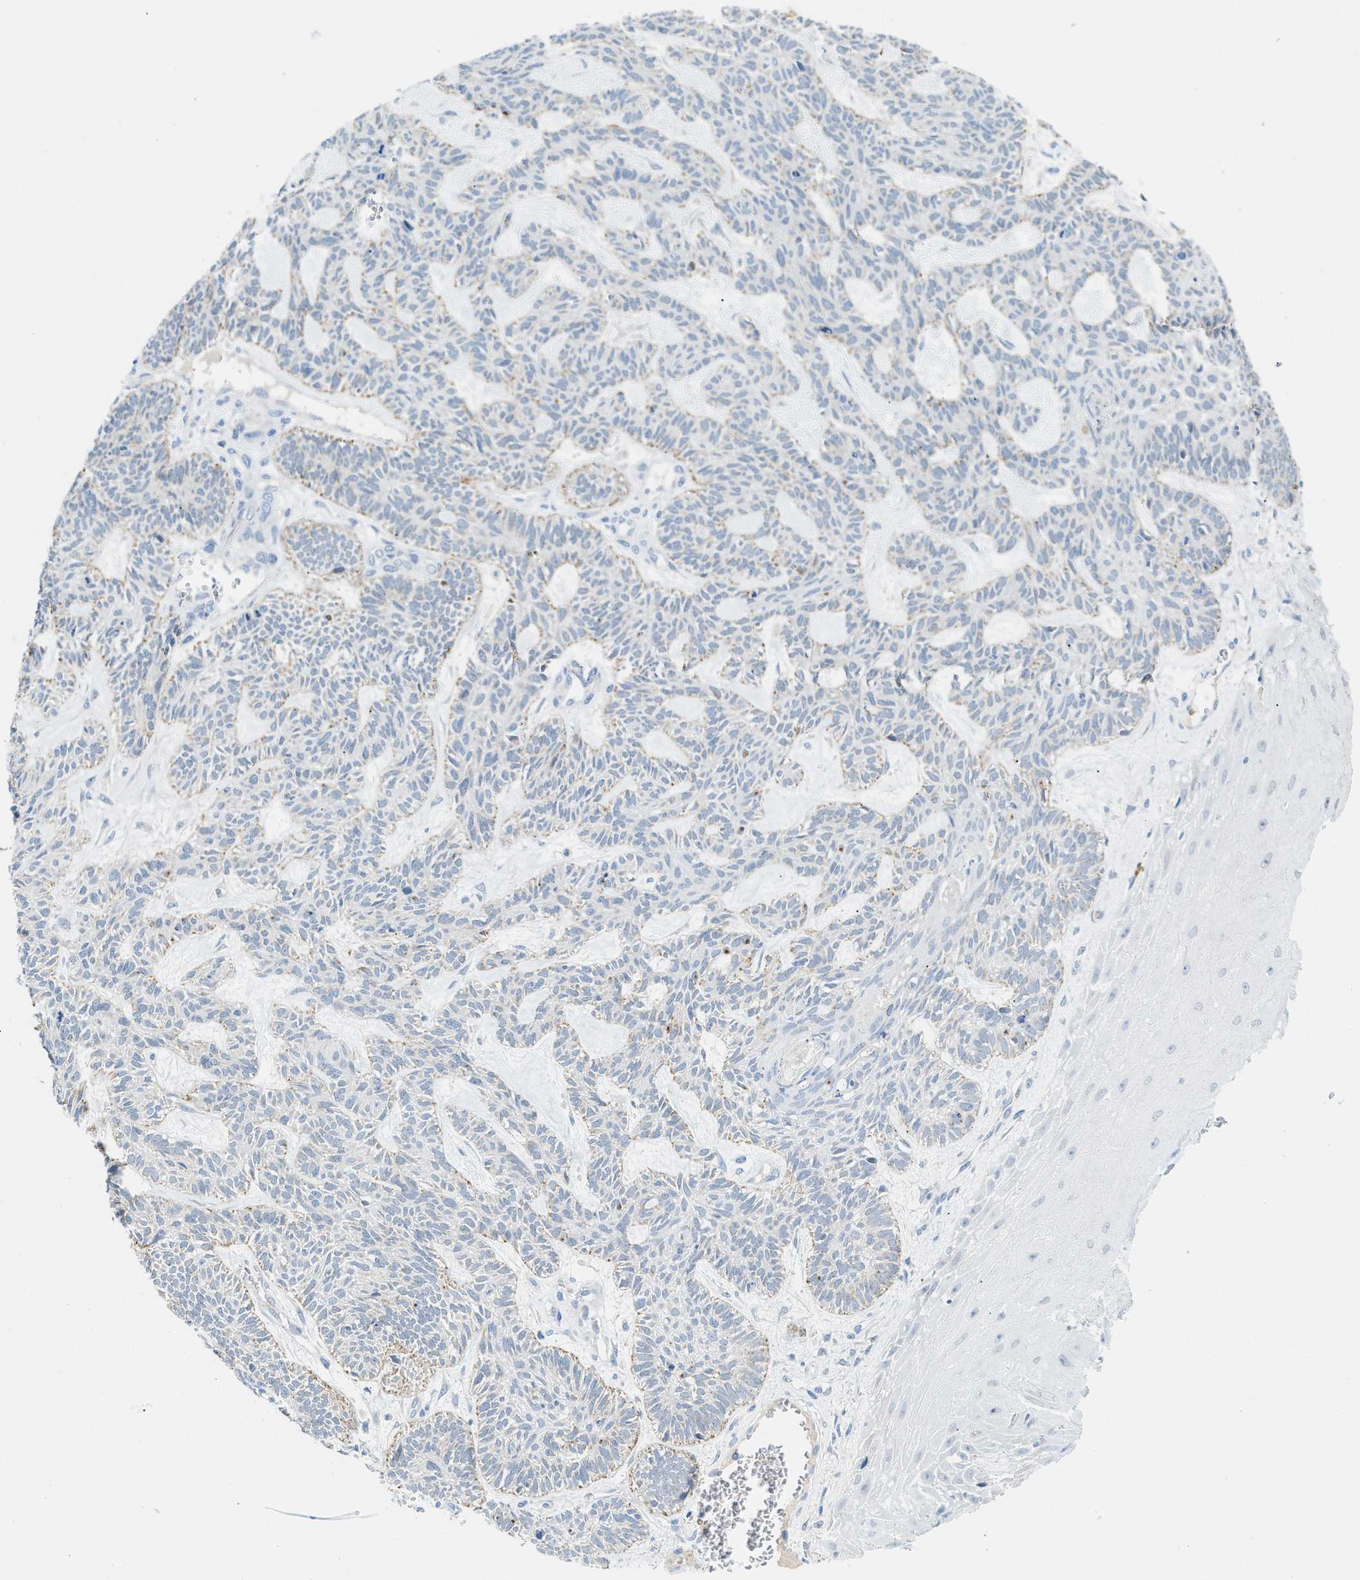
{"staining": {"intensity": "weak", "quantity": "<25%", "location": "cytoplasmic/membranous"}, "tissue": "skin cancer", "cell_type": "Tumor cells", "image_type": "cancer", "snomed": [{"axis": "morphology", "description": "Basal cell carcinoma"}, {"axis": "topography", "description": "Skin"}], "caption": "Histopathology image shows no protein staining in tumor cells of skin cancer (basal cell carcinoma) tissue. (DAB immunohistochemistry (IHC) with hematoxylin counter stain).", "gene": "TSPAN3", "patient": {"sex": "male", "age": 67}}